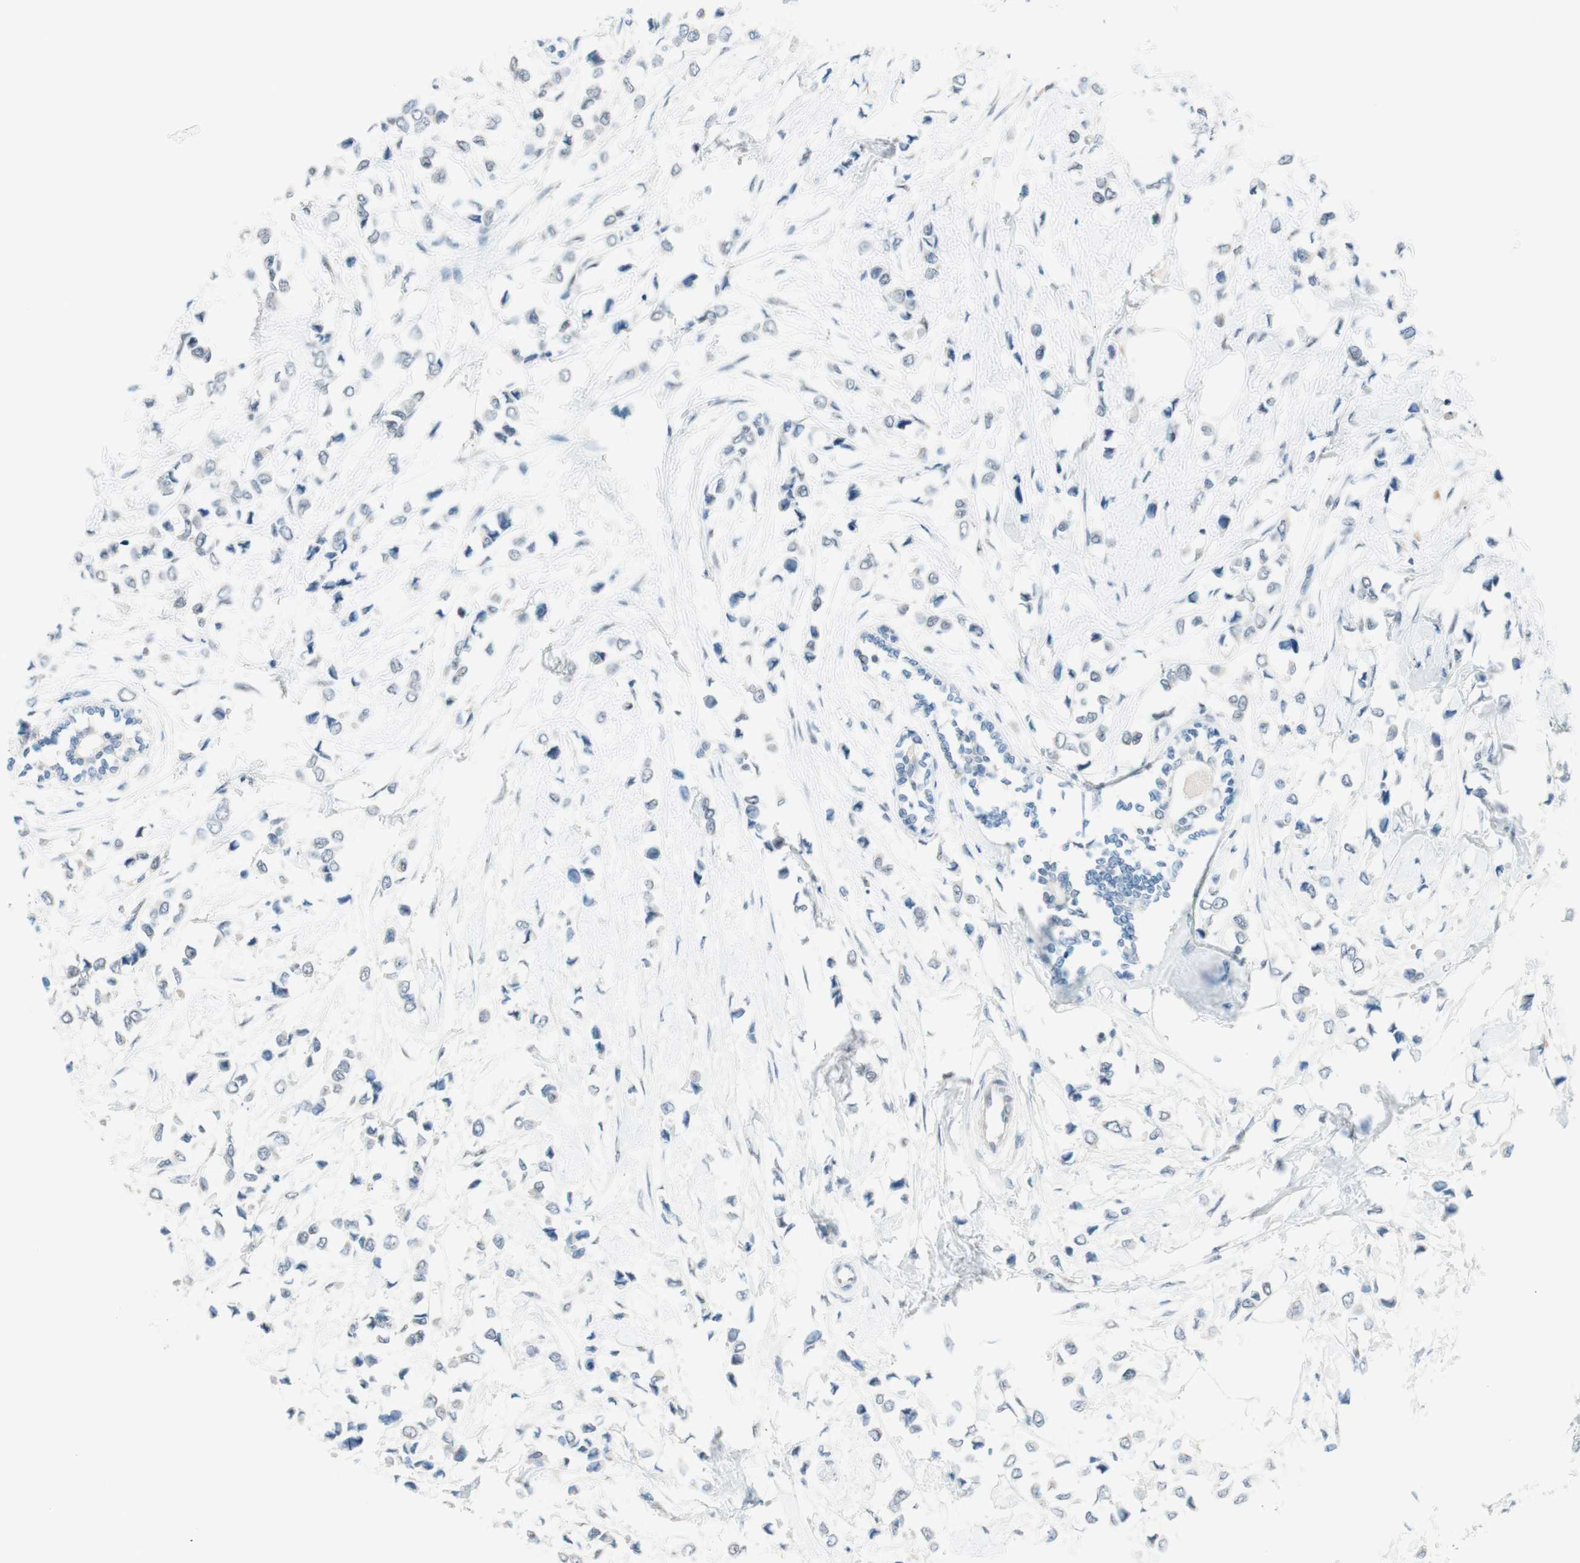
{"staining": {"intensity": "negative", "quantity": "none", "location": "none"}, "tissue": "breast cancer", "cell_type": "Tumor cells", "image_type": "cancer", "snomed": [{"axis": "morphology", "description": "Lobular carcinoma"}, {"axis": "topography", "description": "Breast"}], "caption": "Tumor cells are negative for brown protein staining in lobular carcinoma (breast).", "gene": "JPH1", "patient": {"sex": "female", "age": 51}}